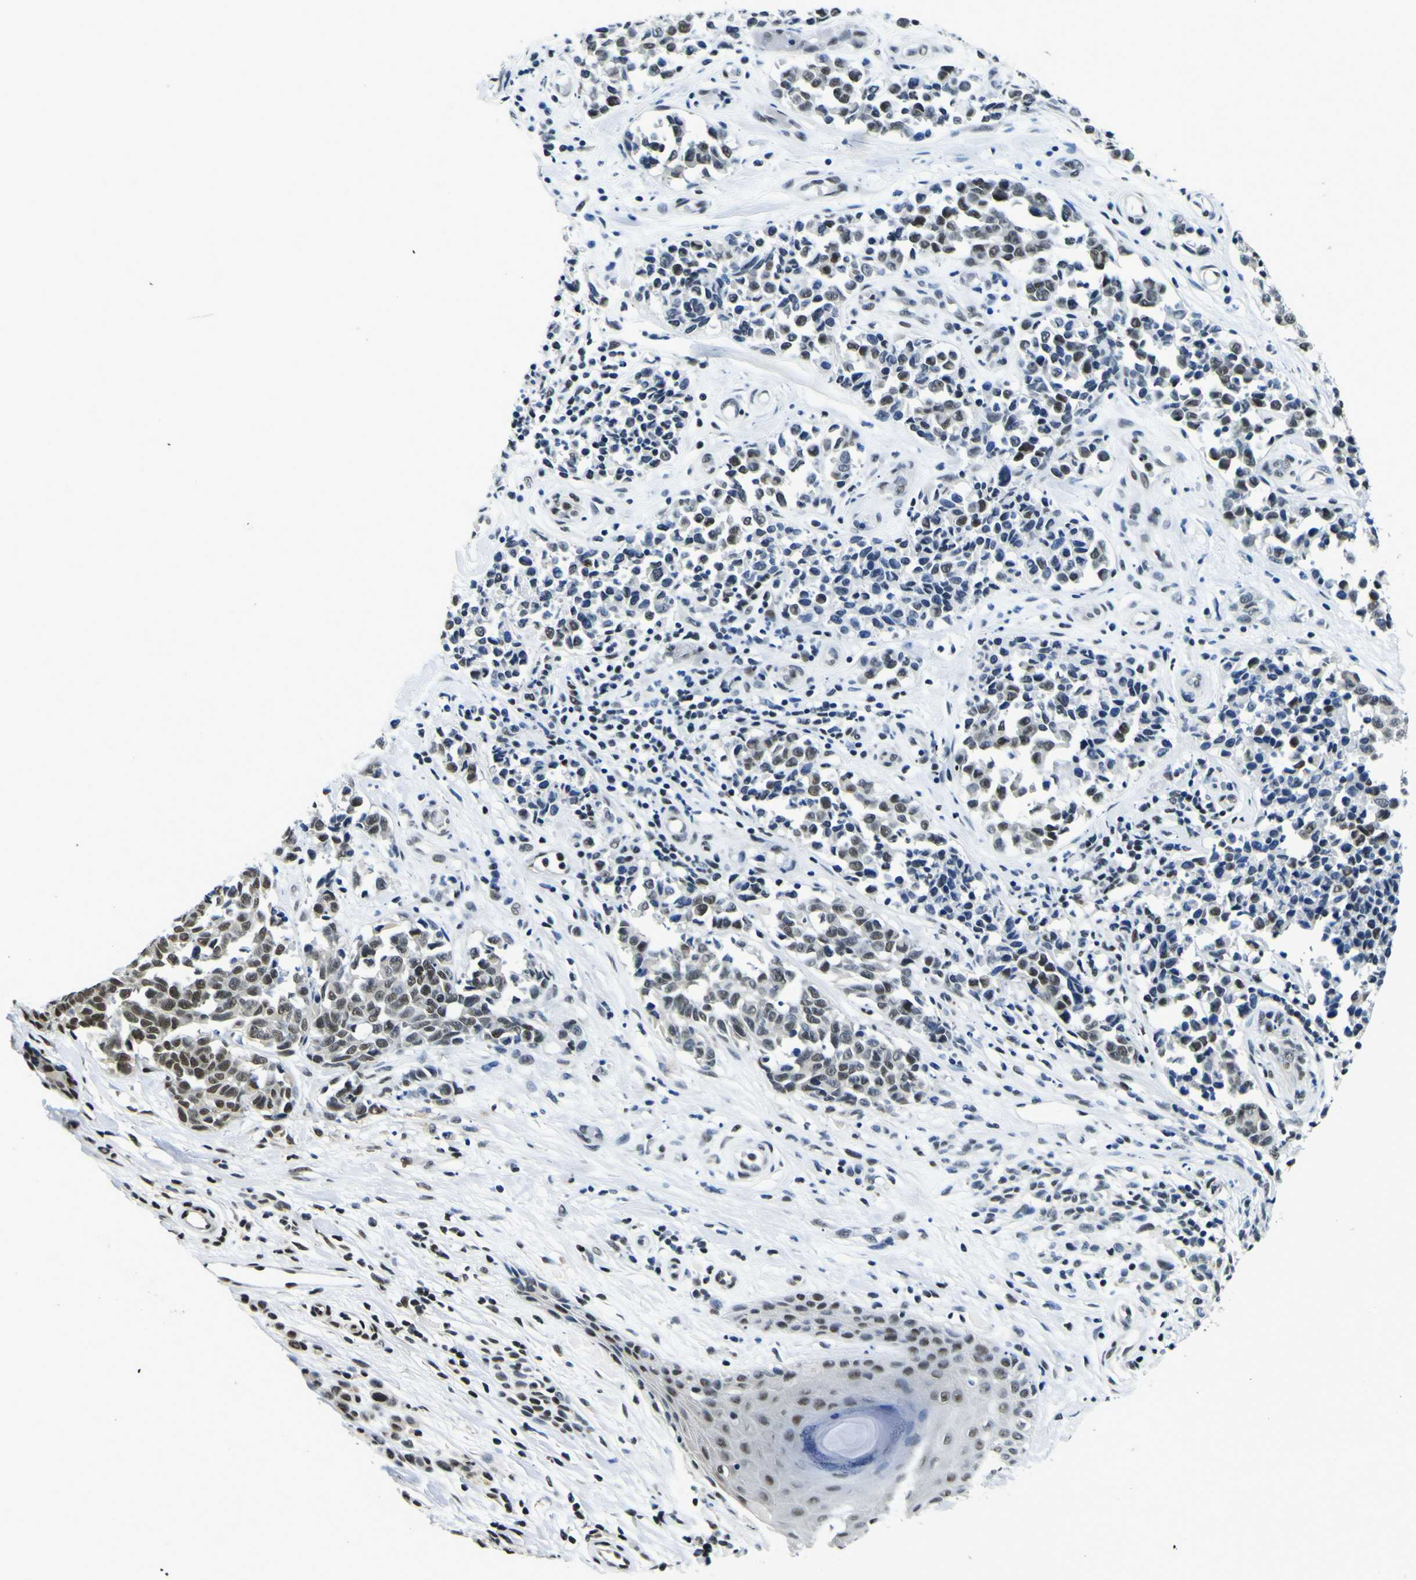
{"staining": {"intensity": "moderate", "quantity": ">75%", "location": "nuclear"}, "tissue": "melanoma", "cell_type": "Tumor cells", "image_type": "cancer", "snomed": [{"axis": "morphology", "description": "Malignant melanoma, NOS"}, {"axis": "topography", "description": "Skin"}], "caption": "An immunohistochemistry (IHC) photomicrograph of tumor tissue is shown. Protein staining in brown shows moderate nuclear positivity in malignant melanoma within tumor cells.", "gene": "SP1", "patient": {"sex": "female", "age": 64}}